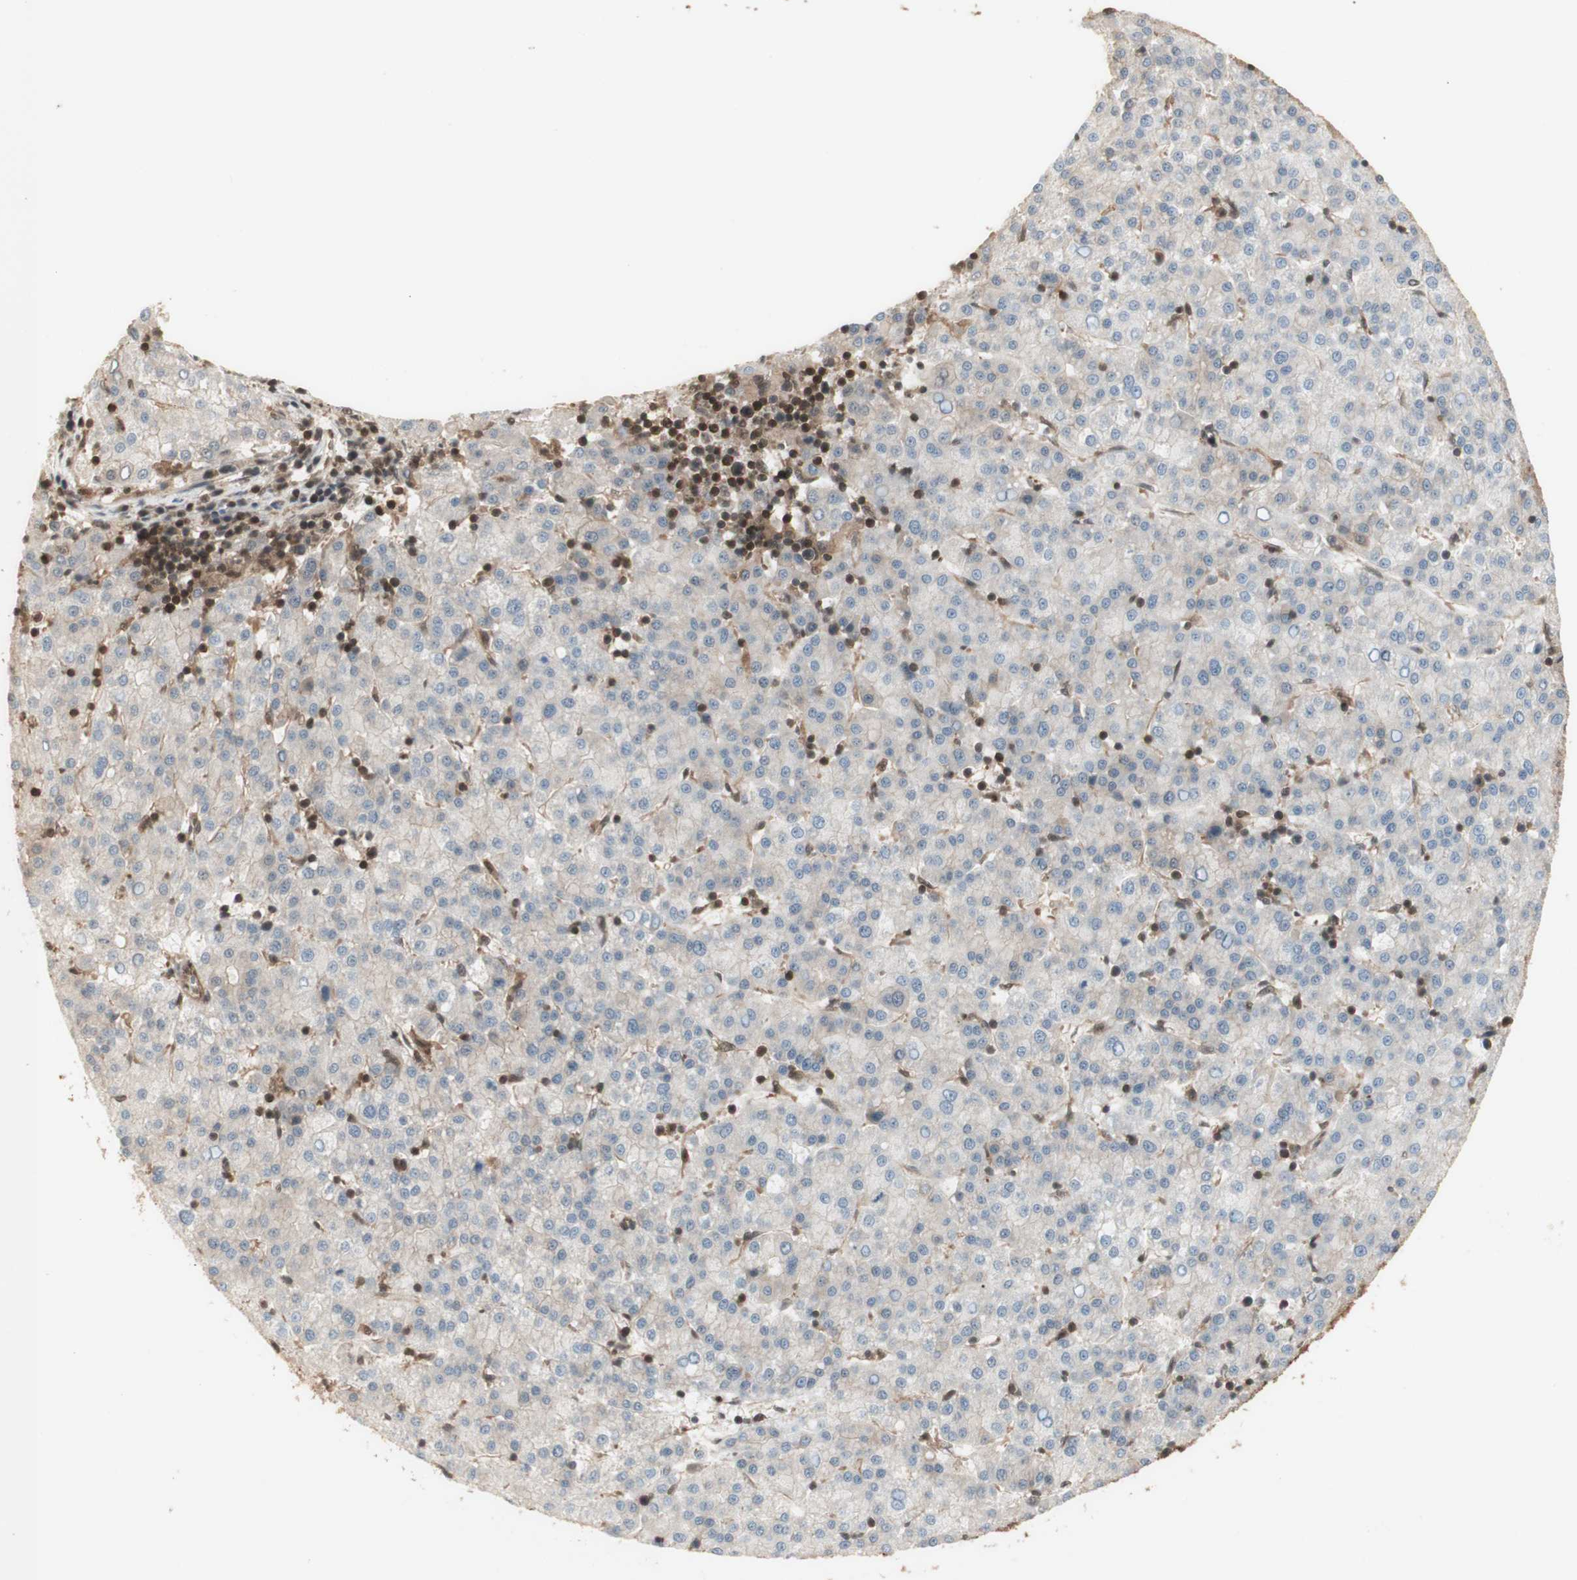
{"staining": {"intensity": "weak", "quantity": "<25%", "location": "cytoplasmic/membranous"}, "tissue": "liver cancer", "cell_type": "Tumor cells", "image_type": "cancer", "snomed": [{"axis": "morphology", "description": "Carcinoma, Hepatocellular, NOS"}, {"axis": "topography", "description": "Liver"}], "caption": "An IHC image of liver cancer is shown. There is no staining in tumor cells of liver cancer. (DAB (3,3'-diaminobenzidine) IHC with hematoxylin counter stain).", "gene": "YWHAB", "patient": {"sex": "female", "age": 58}}